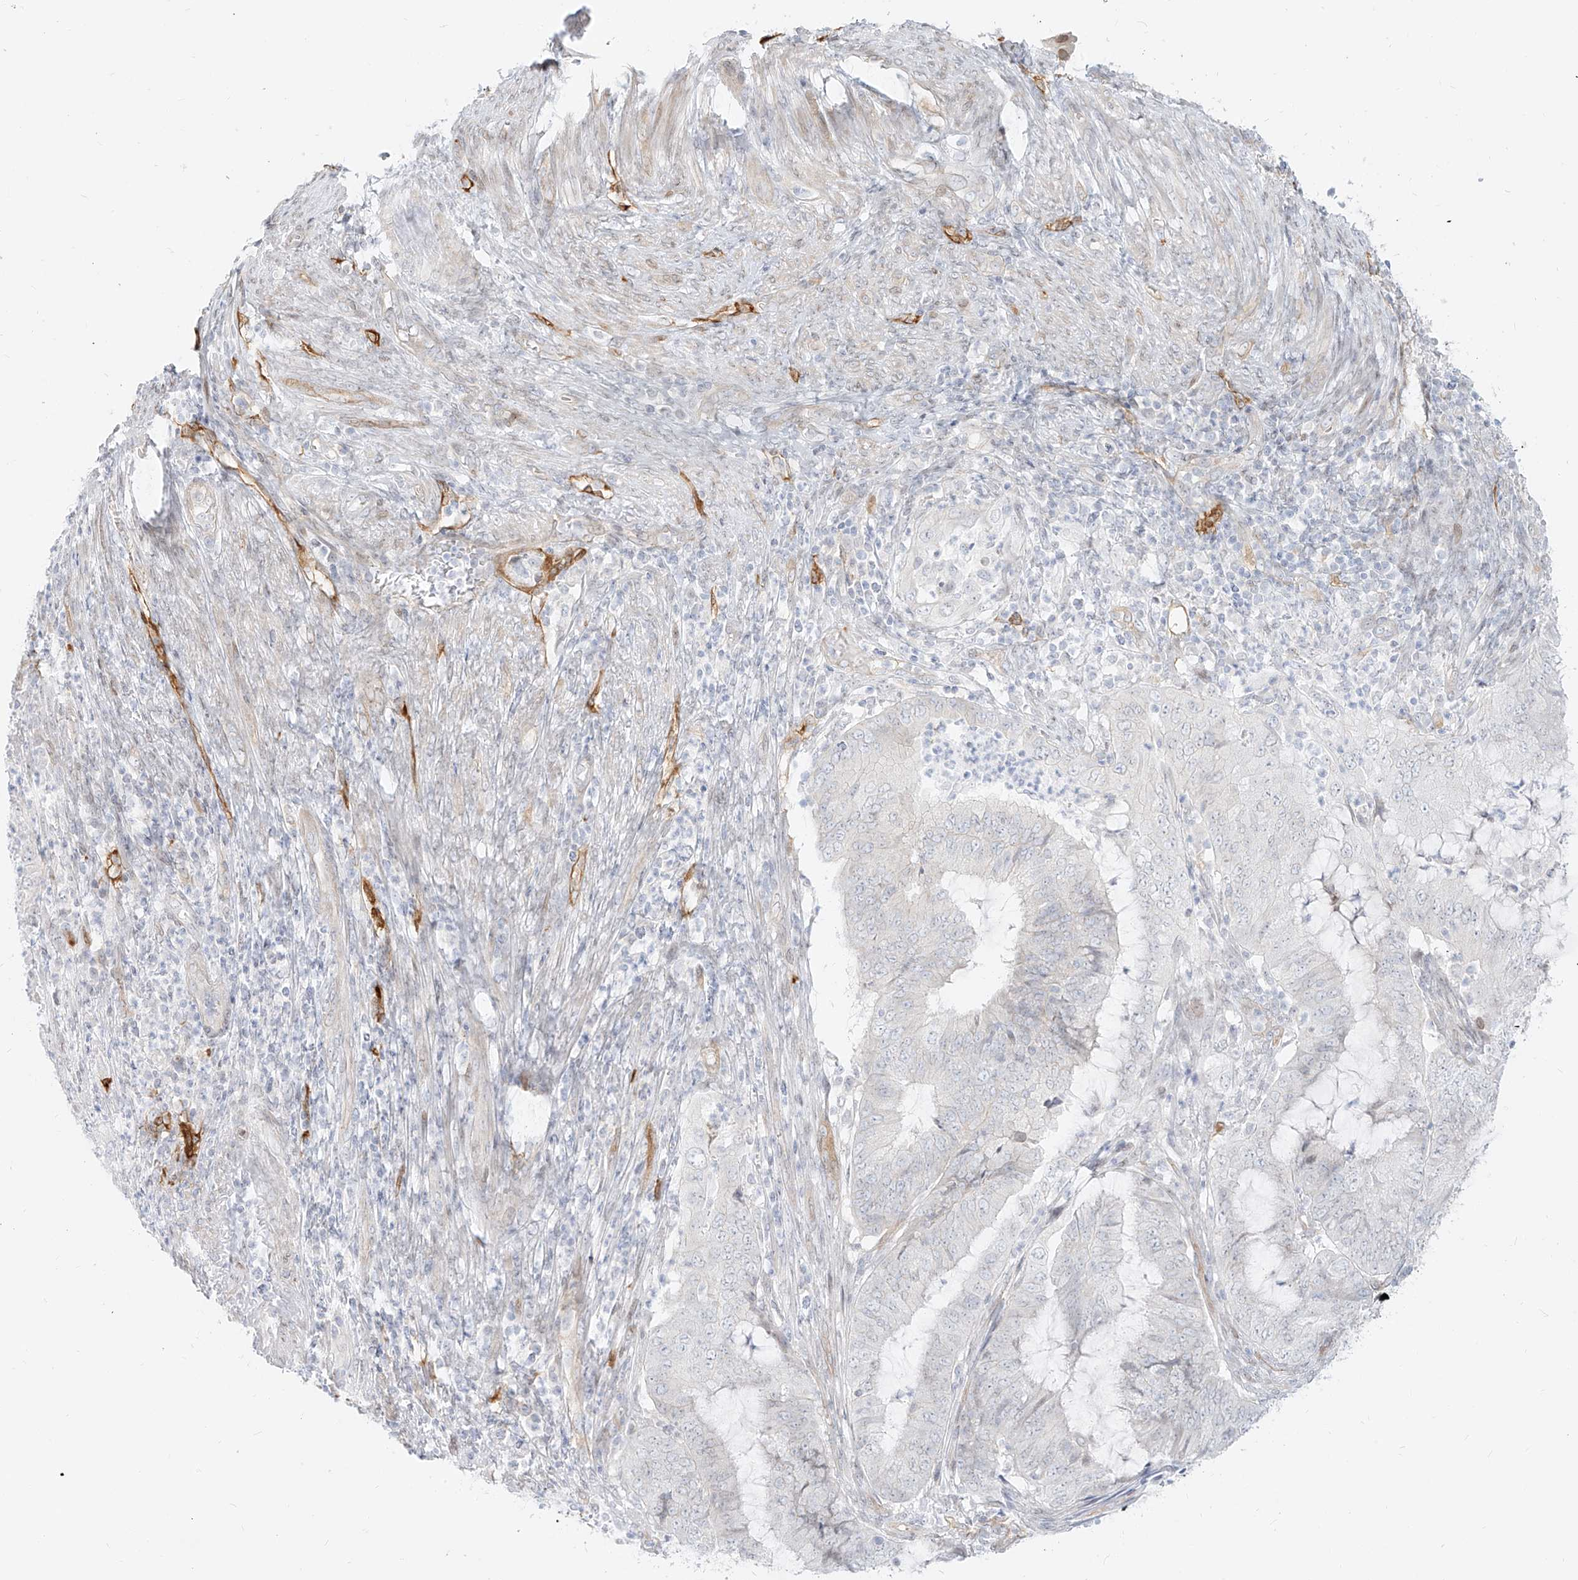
{"staining": {"intensity": "negative", "quantity": "none", "location": "none"}, "tissue": "endometrial cancer", "cell_type": "Tumor cells", "image_type": "cancer", "snomed": [{"axis": "morphology", "description": "Adenocarcinoma, NOS"}, {"axis": "topography", "description": "Endometrium"}], "caption": "Endometrial cancer was stained to show a protein in brown. There is no significant positivity in tumor cells.", "gene": "NHSL1", "patient": {"sex": "female", "age": 51}}